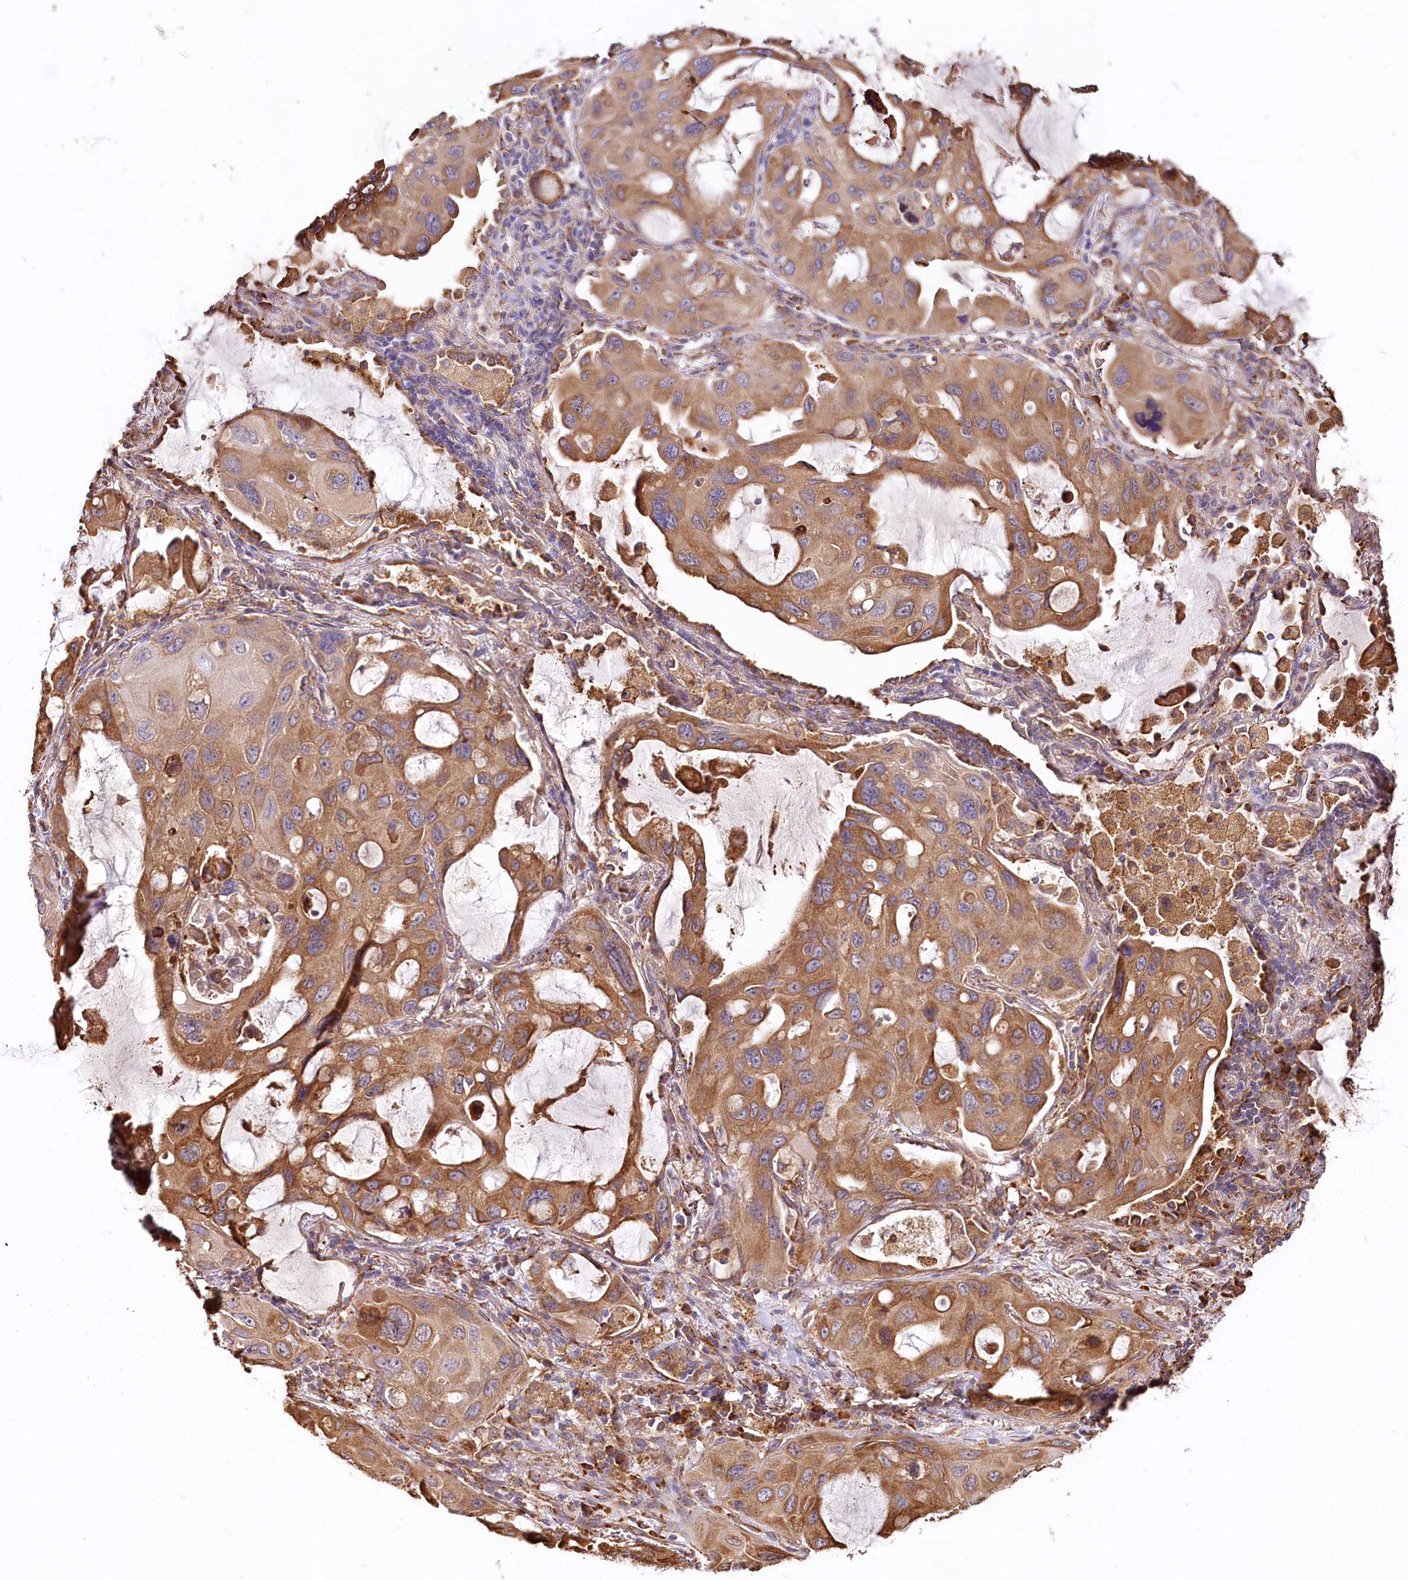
{"staining": {"intensity": "strong", "quantity": ">75%", "location": "cytoplasmic/membranous"}, "tissue": "lung cancer", "cell_type": "Tumor cells", "image_type": "cancer", "snomed": [{"axis": "morphology", "description": "Squamous cell carcinoma, NOS"}, {"axis": "topography", "description": "Lung"}], "caption": "Human lung squamous cell carcinoma stained with a brown dye demonstrates strong cytoplasmic/membranous positive staining in about >75% of tumor cells.", "gene": "VEGFA", "patient": {"sex": "female", "age": 73}}